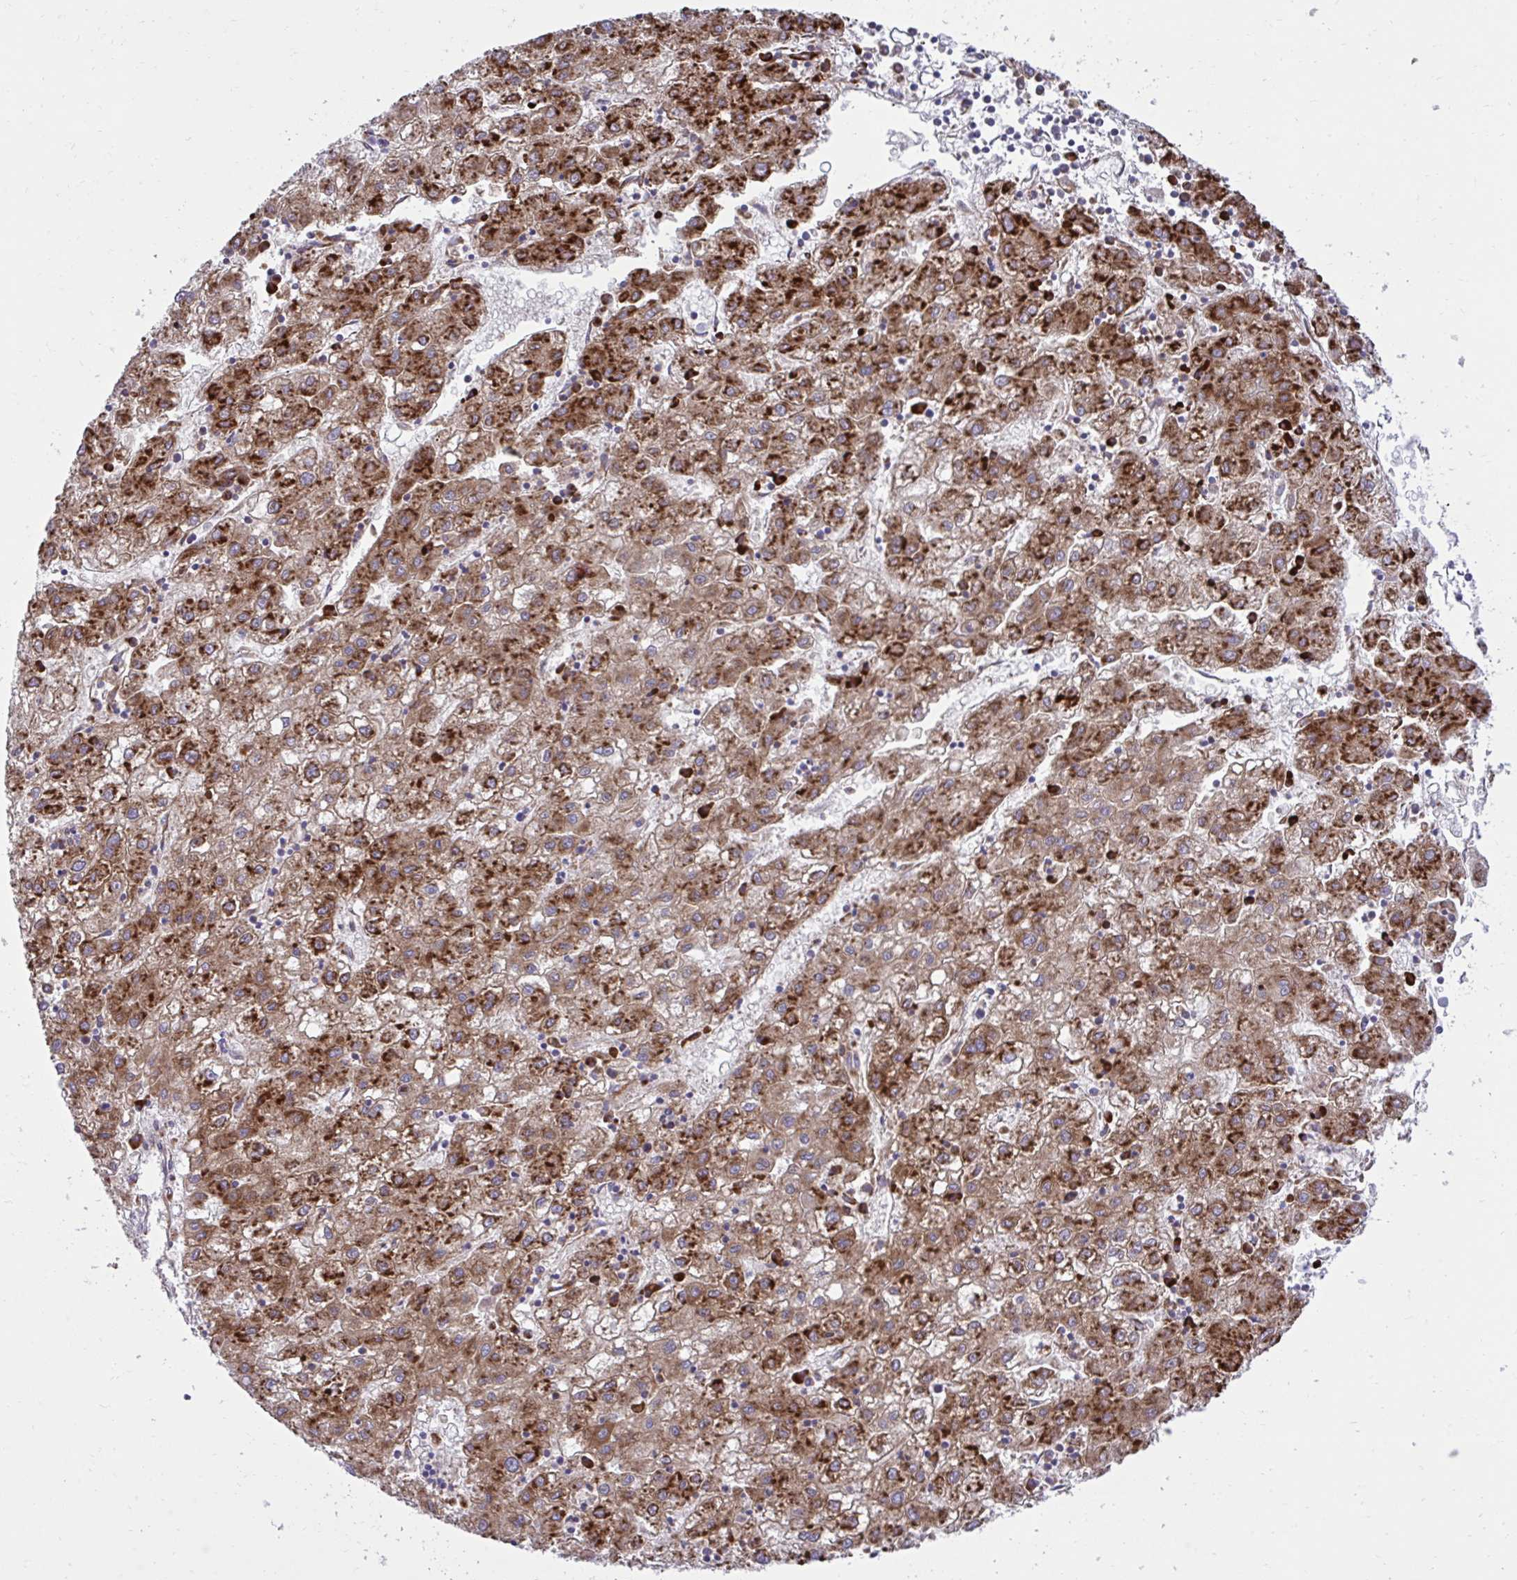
{"staining": {"intensity": "strong", "quantity": ">75%", "location": "cytoplasmic/membranous"}, "tissue": "liver cancer", "cell_type": "Tumor cells", "image_type": "cancer", "snomed": [{"axis": "morphology", "description": "Carcinoma, Hepatocellular, NOS"}, {"axis": "topography", "description": "Liver"}], "caption": "Liver hepatocellular carcinoma tissue exhibits strong cytoplasmic/membranous expression in about >75% of tumor cells, visualized by immunohistochemistry.", "gene": "RPS15", "patient": {"sex": "male", "age": 72}}